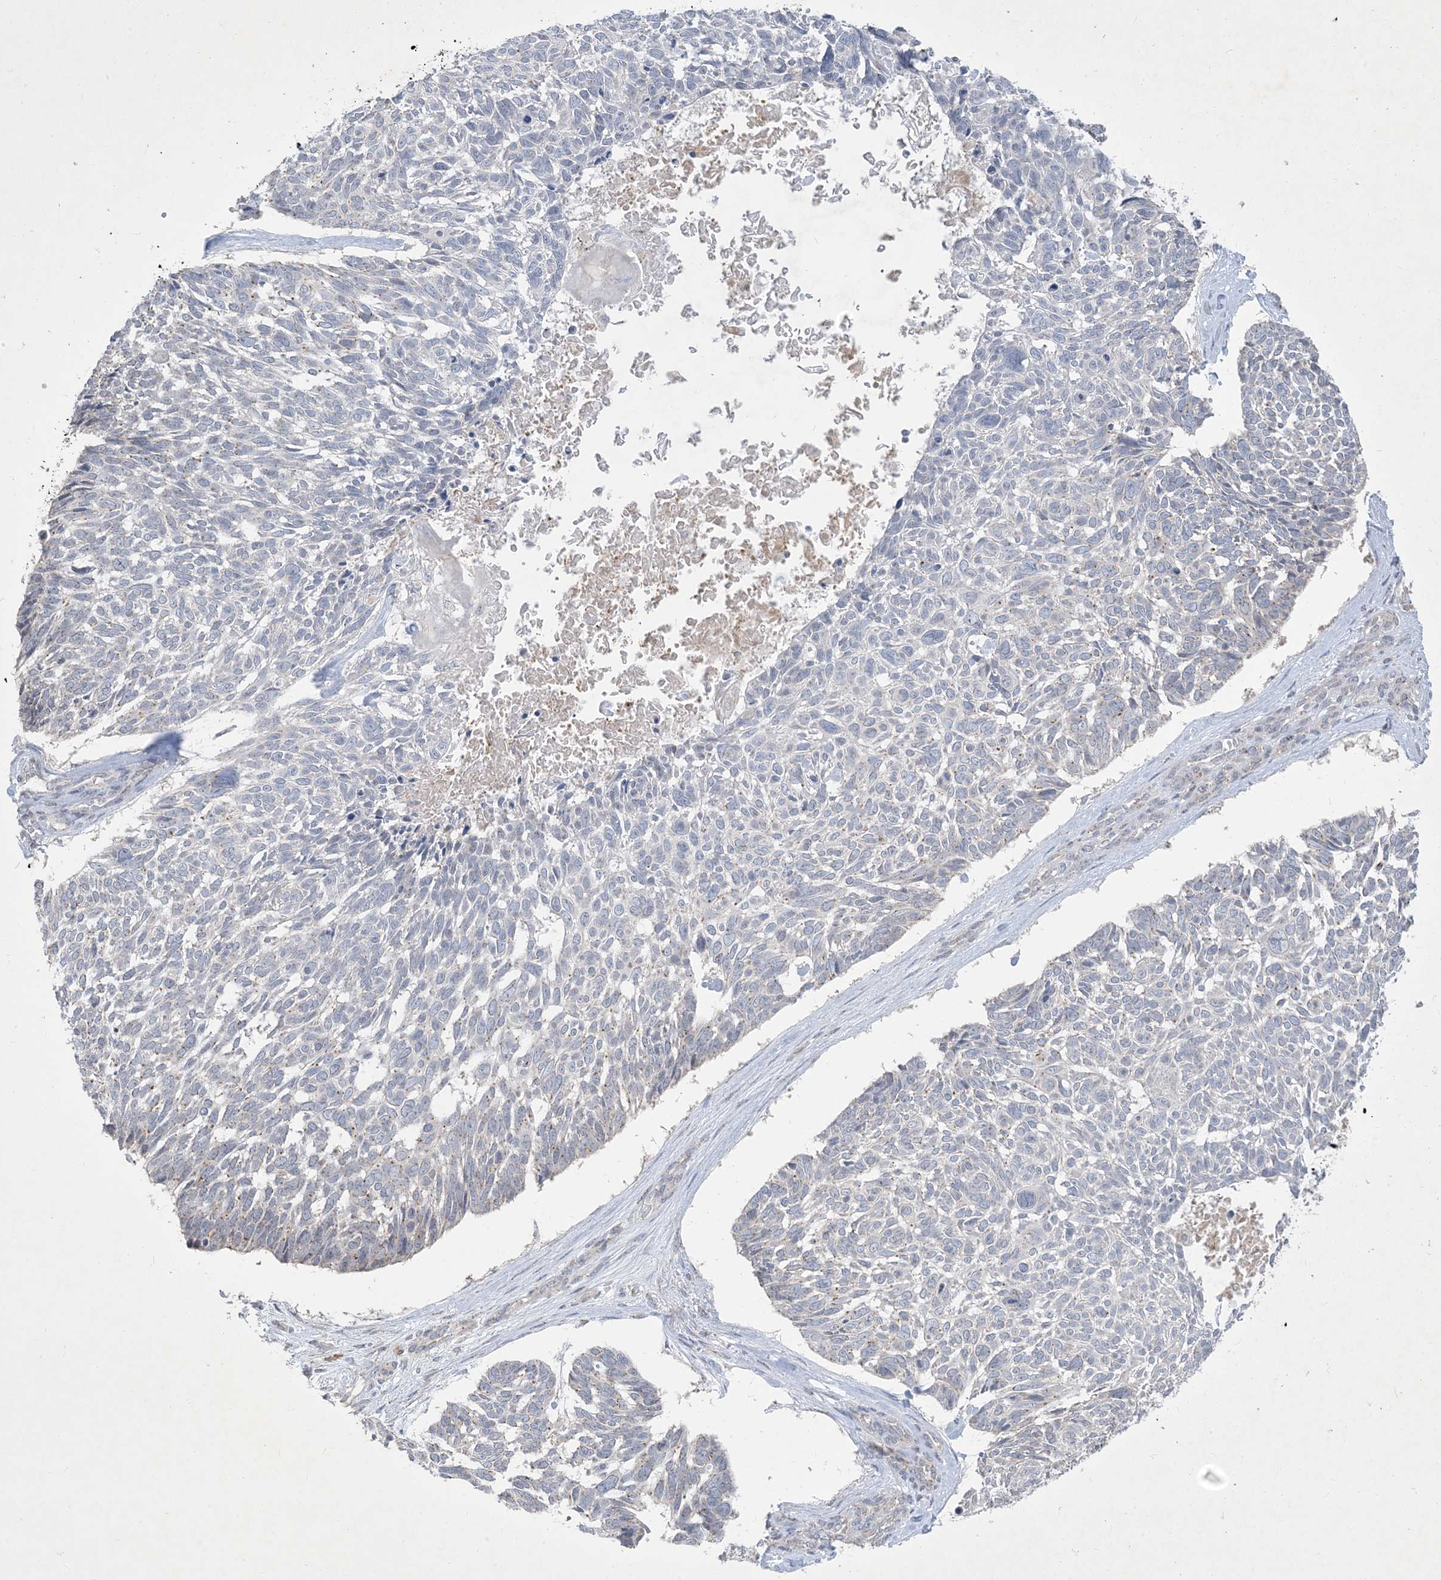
{"staining": {"intensity": "negative", "quantity": "none", "location": "none"}, "tissue": "skin cancer", "cell_type": "Tumor cells", "image_type": "cancer", "snomed": [{"axis": "morphology", "description": "Basal cell carcinoma"}, {"axis": "topography", "description": "Skin"}], "caption": "IHC image of neoplastic tissue: human skin cancer (basal cell carcinoma) stained with DAB reveals no significant protein expression in tumor cells. Nuclei are stained in blue.", "gene": "CCDC14", "patient": {"sex": "male", "age": 88}}